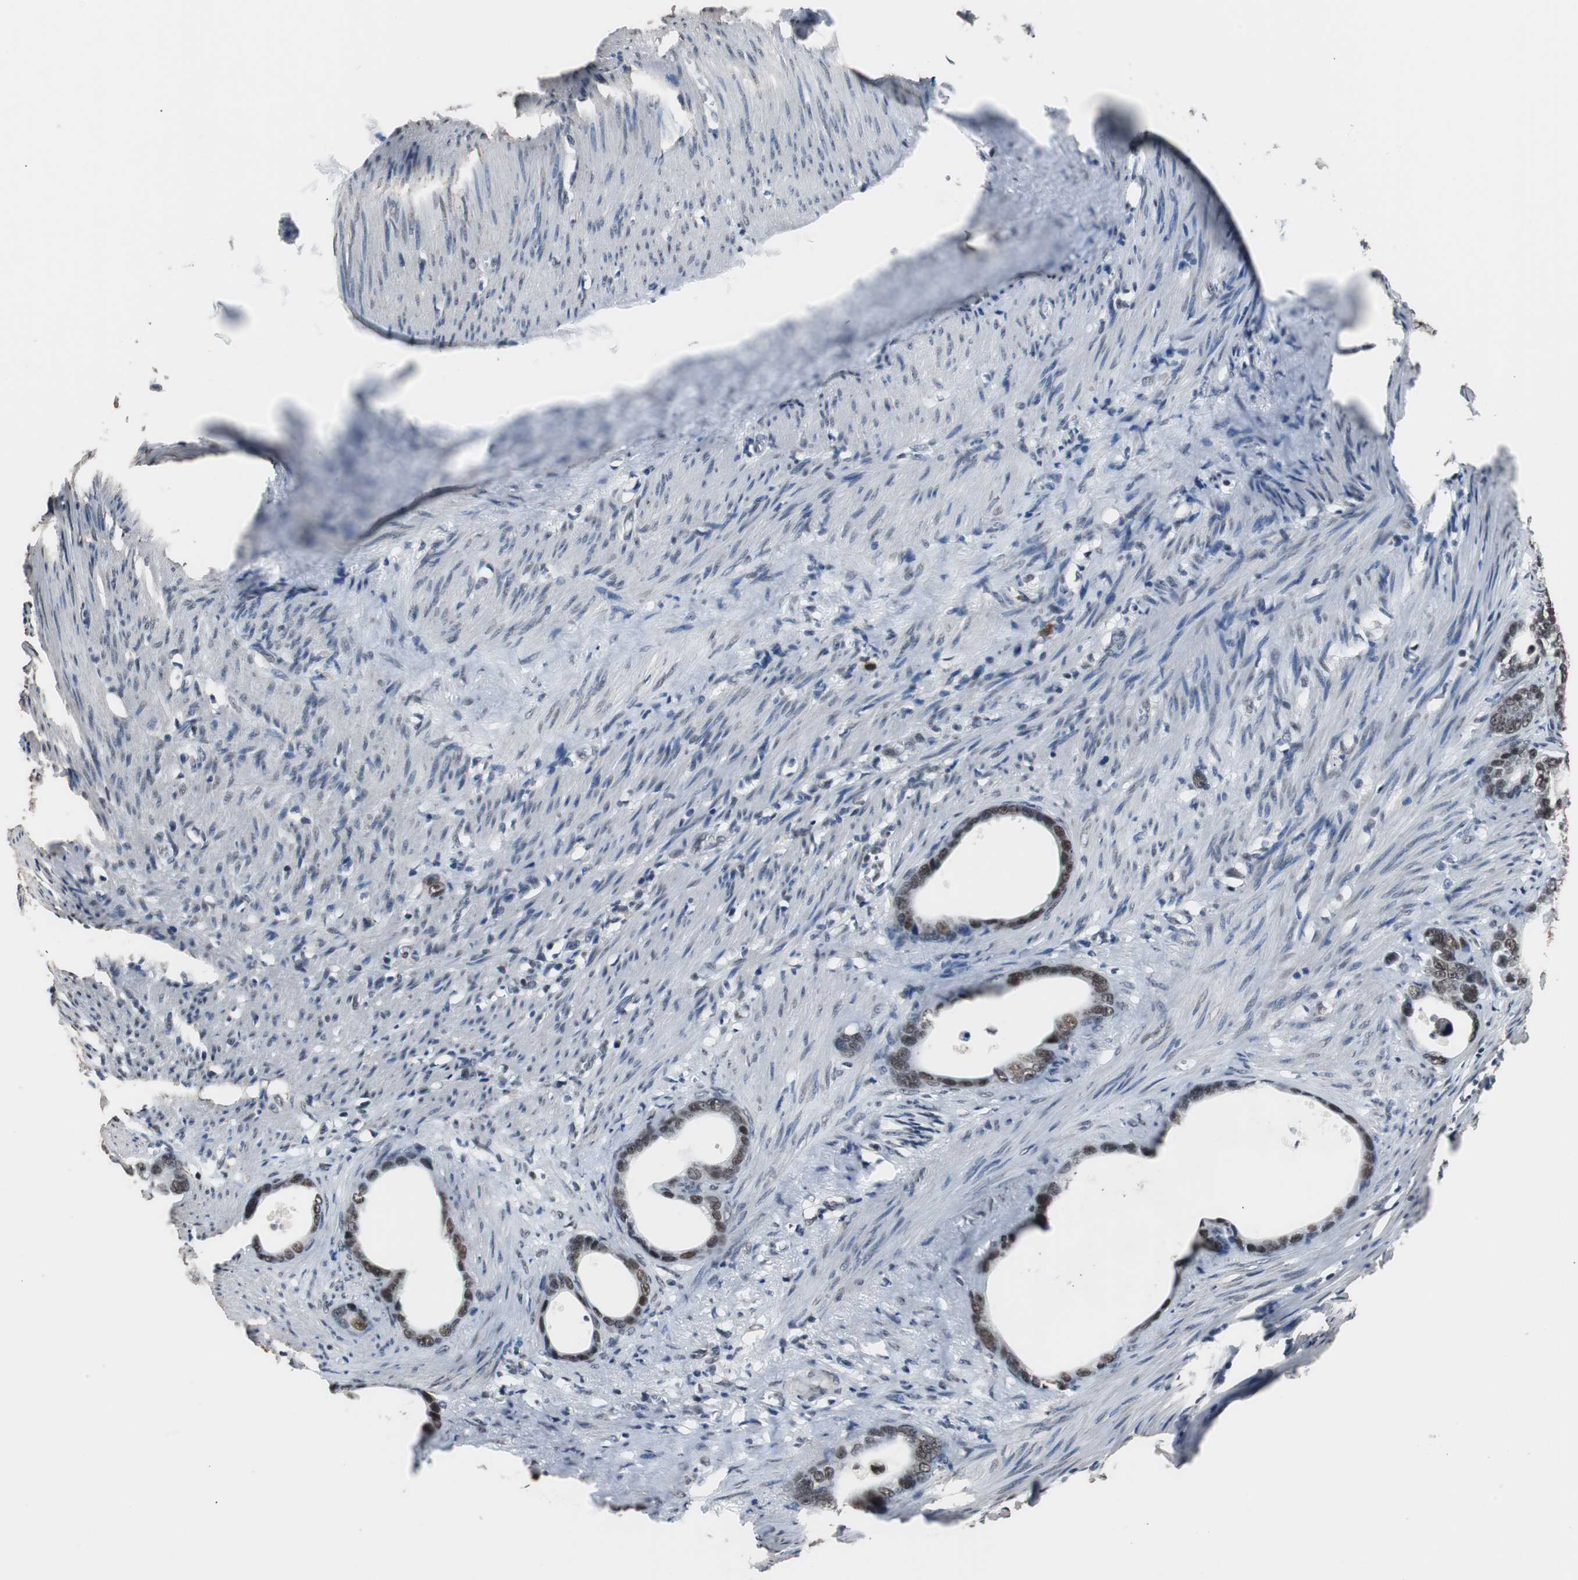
{"staining": {"intensity": "strong", "quantity": ">75%", "location": "nuclear"}, "tissue": "stomach cancer", "cell_type": "Tumor cells", "image_type": "cancer", "snomed": [{"axis": "morphology", "description": "Adenocarcinoma, NOS"}, {"axis": "topography", "description": "Stomach"}], "caption": "Stomach cancer stained for a protein (brown) exhibits strong nuclear positive positivity in approximately >75% of tumor cells.", "gene": "TAF7", "patient": {"sex": "female", "age": 75}}